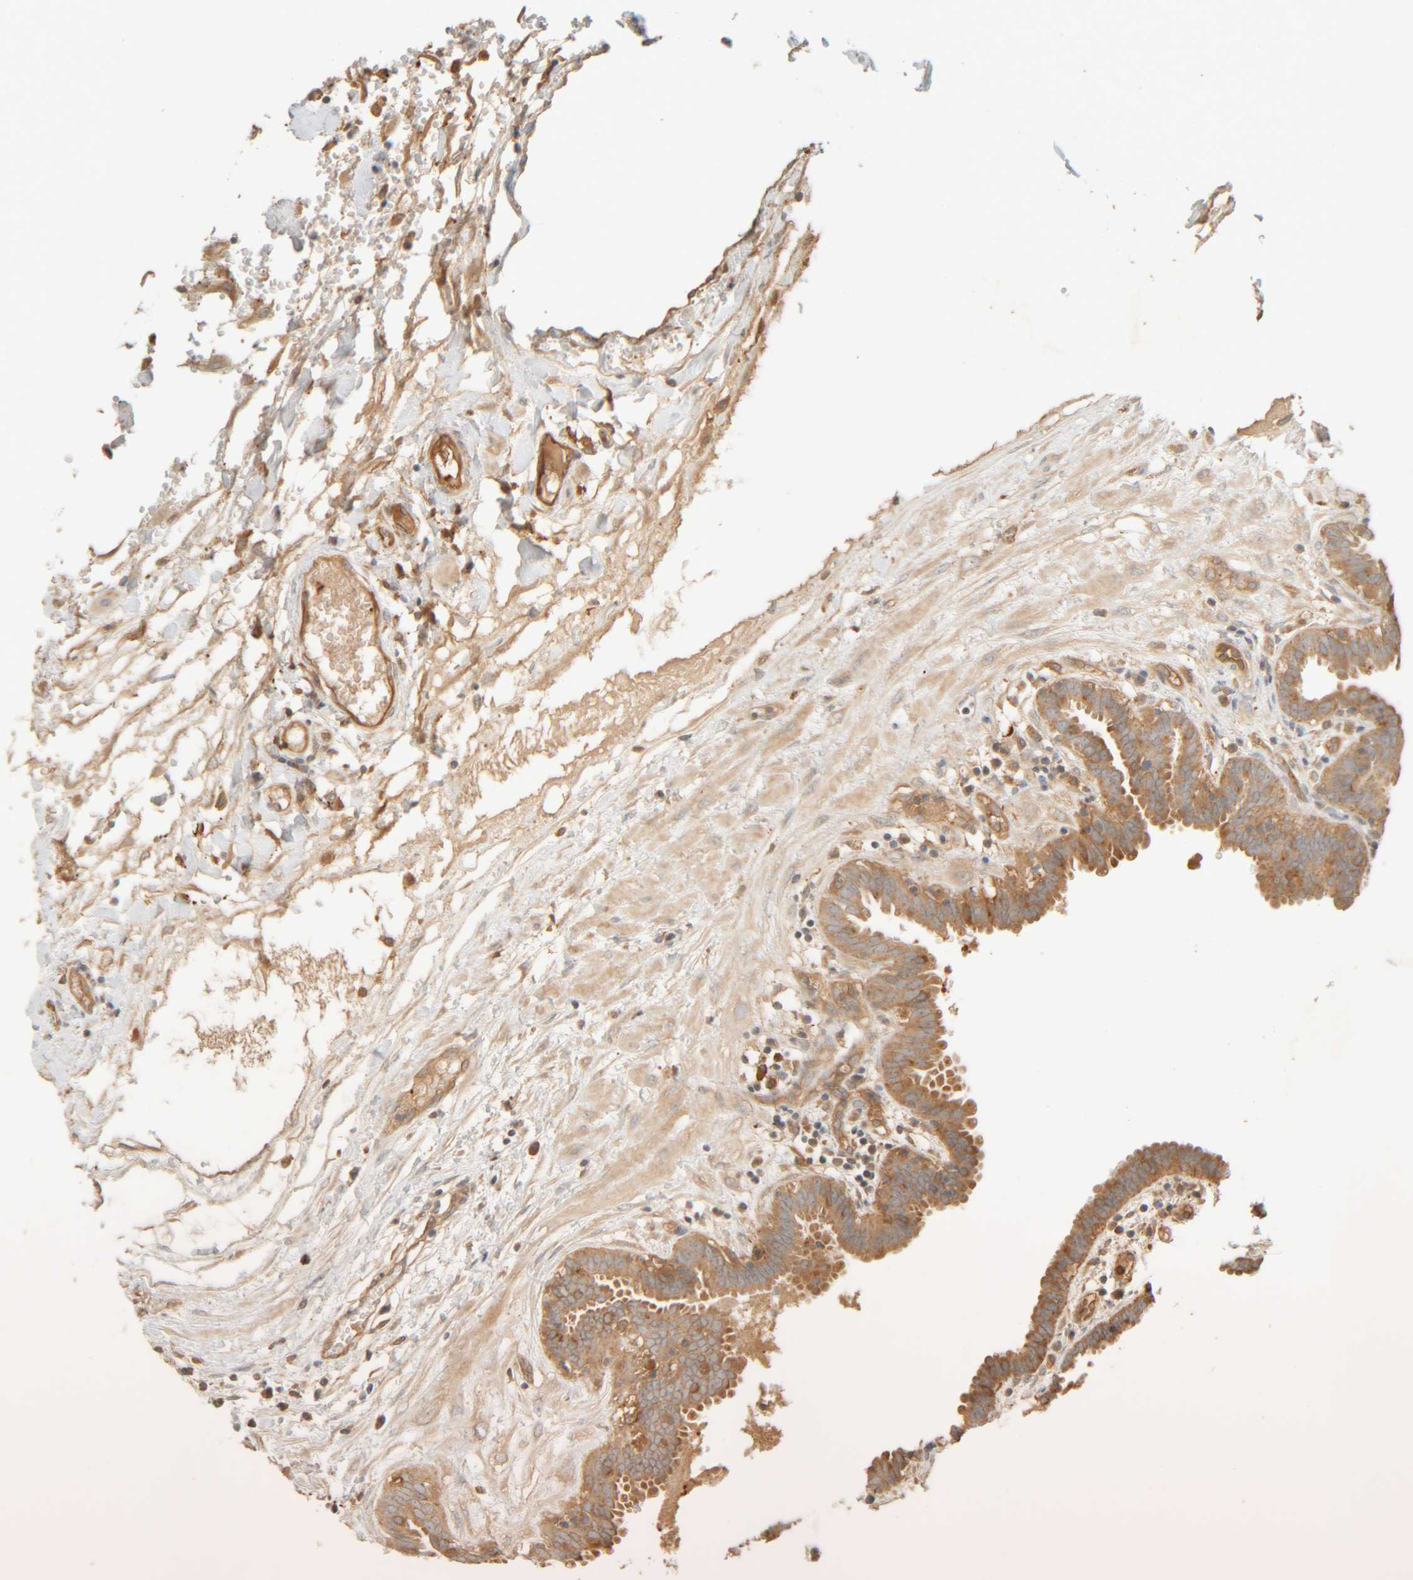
{"staining": {"intensity": "moderate", "quantity": ">75%", "location": "cytoplasmic/membranous"}, "tissue": "fallopian tube", "cell_type": "Glandular cells", "image_type": "normal", "snomed": [{"axis": "morphology", "description": "Normal tissue, NOS"}, {"axis": "topography", "description": "Fallopian tube"}, {"axis": "topography", "description": "Placenta"}], "caption": "The micrograph reveals a brown stain indicating the presence of a protein in the cytoplasmic/membranous of glandular cells in fallopian tube. The staining was performed using DAB (3,3'-diaminobenzidine) to visualize the protein expression in brown, while the nuclei were stained in blue with hematoxylin (Magnification: 20x).", "gene": "TMEM192", "patient": {"sex": "female", "age": 32}}